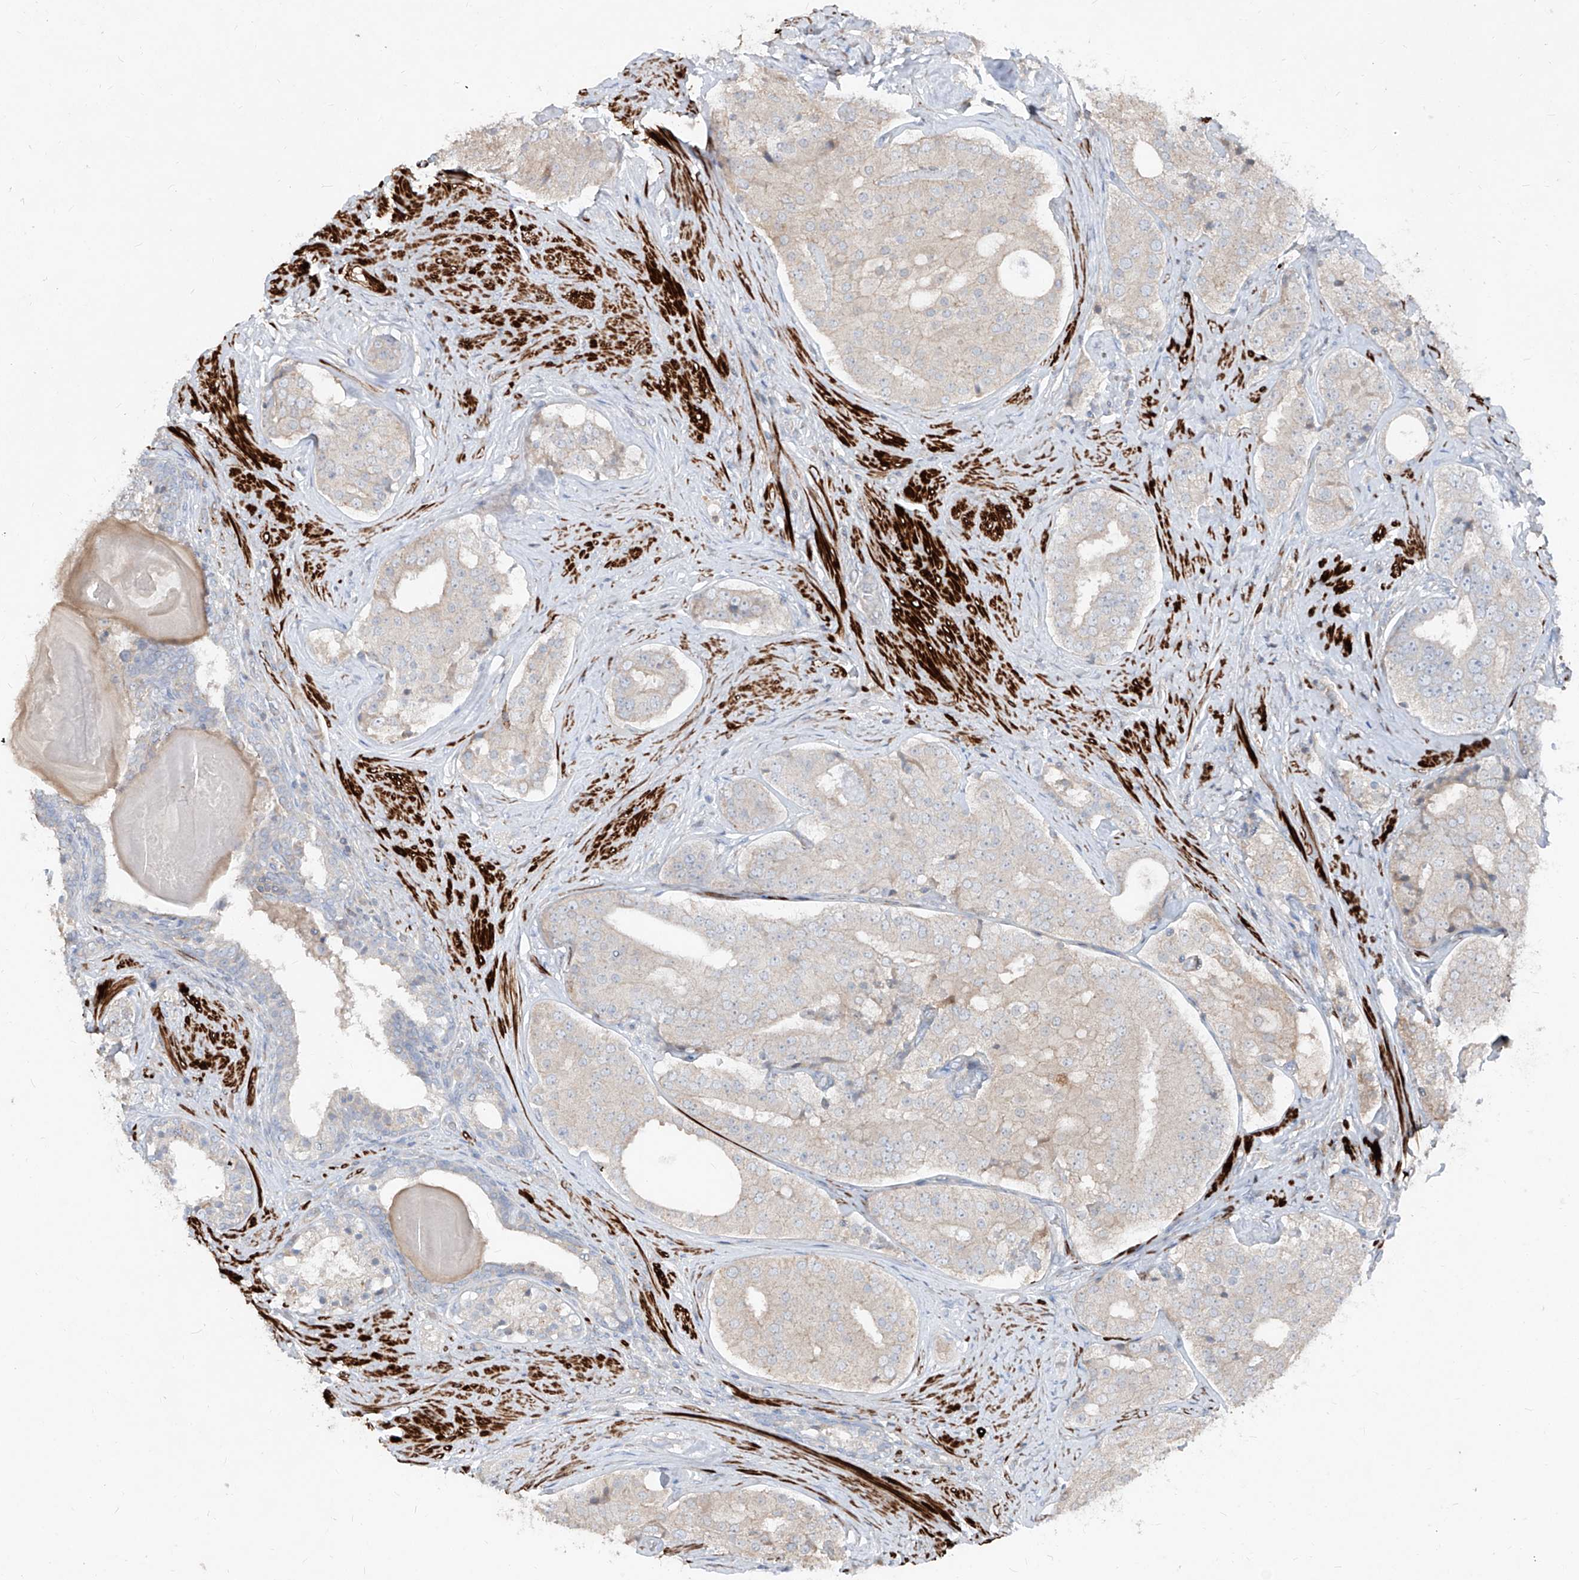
{"staining": {"intensity": "negative", "quantity": "none", "location": "none"}, "tissue": "prostate cancer", "cell_type": "Tumor cells", "image_type": "cancer", "snomed": [{"axis": "morphology", "description": "Adenocarcinoma, High grade"}, {"axis": "topography", "description": "Prostate"}], "caption": "Tumor cells show no significant protein staining in prostate cancer. (Brightfield microscopy of DAB immunohistochemistry at high magnification).", "gene": "UFD1", "patient": {"sex": "male", "age": 56}}